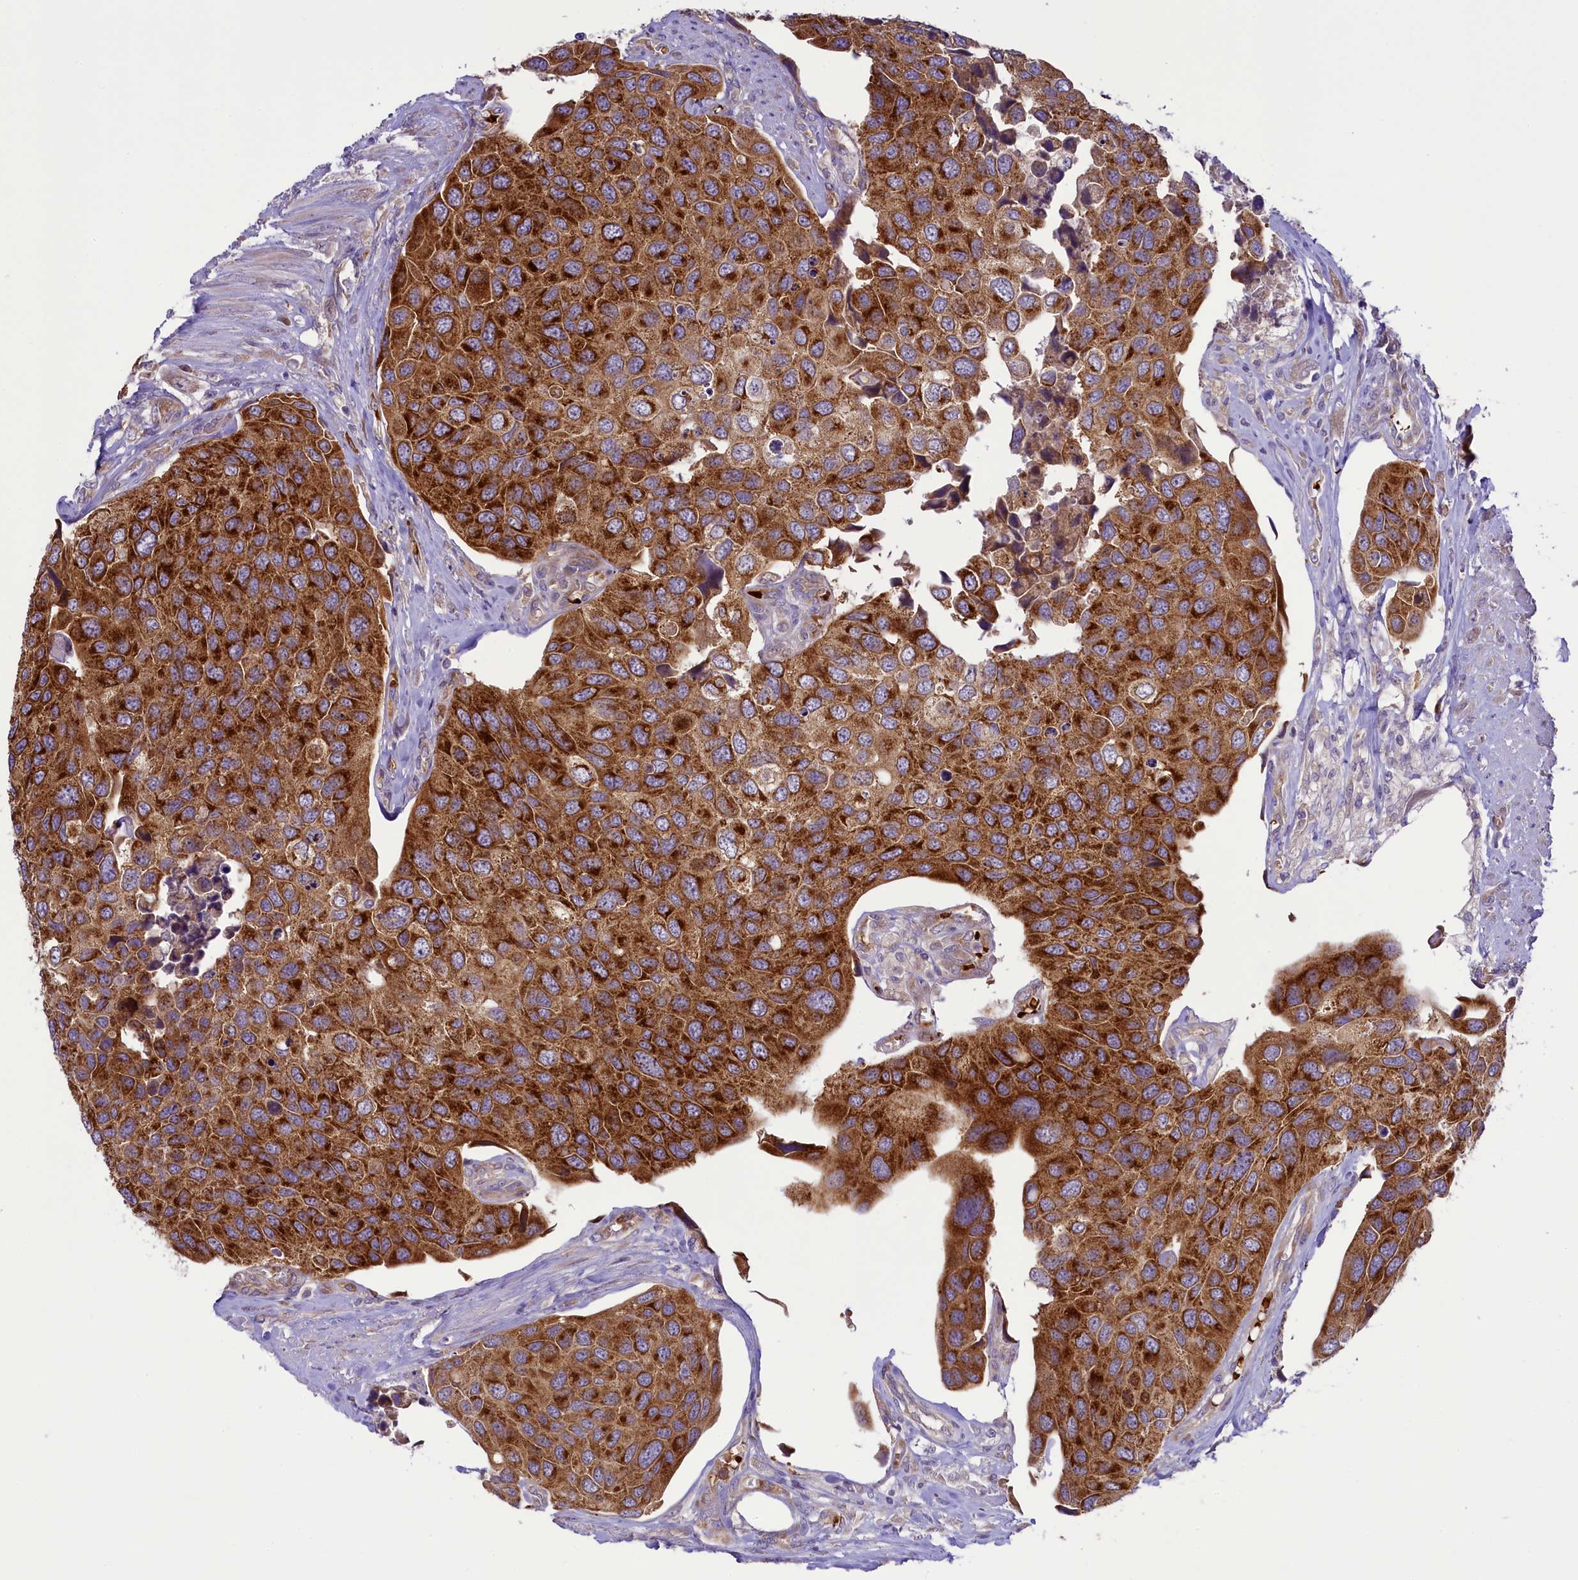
{"staining": {"intensity": "strong", "quantity": ">75%", "location": "cytoplasmic/membranous"}, "tissue": "urothelial cancer", "cell_type": "Tumor cells", "image_type": "cancer", "snomed": [{"axis": "morphology", "description": "Urothelial carcinoma, High grade"}, {"axis": "topography", "description": "Urinary bladder"}], "caption": "Strong cytoplasmic/membranous protein expression is identified in approximately >75% of tumor cells in urothelial cancer.", "gene": "LARP4", "patient": {"sex": "male", "age": 74}}